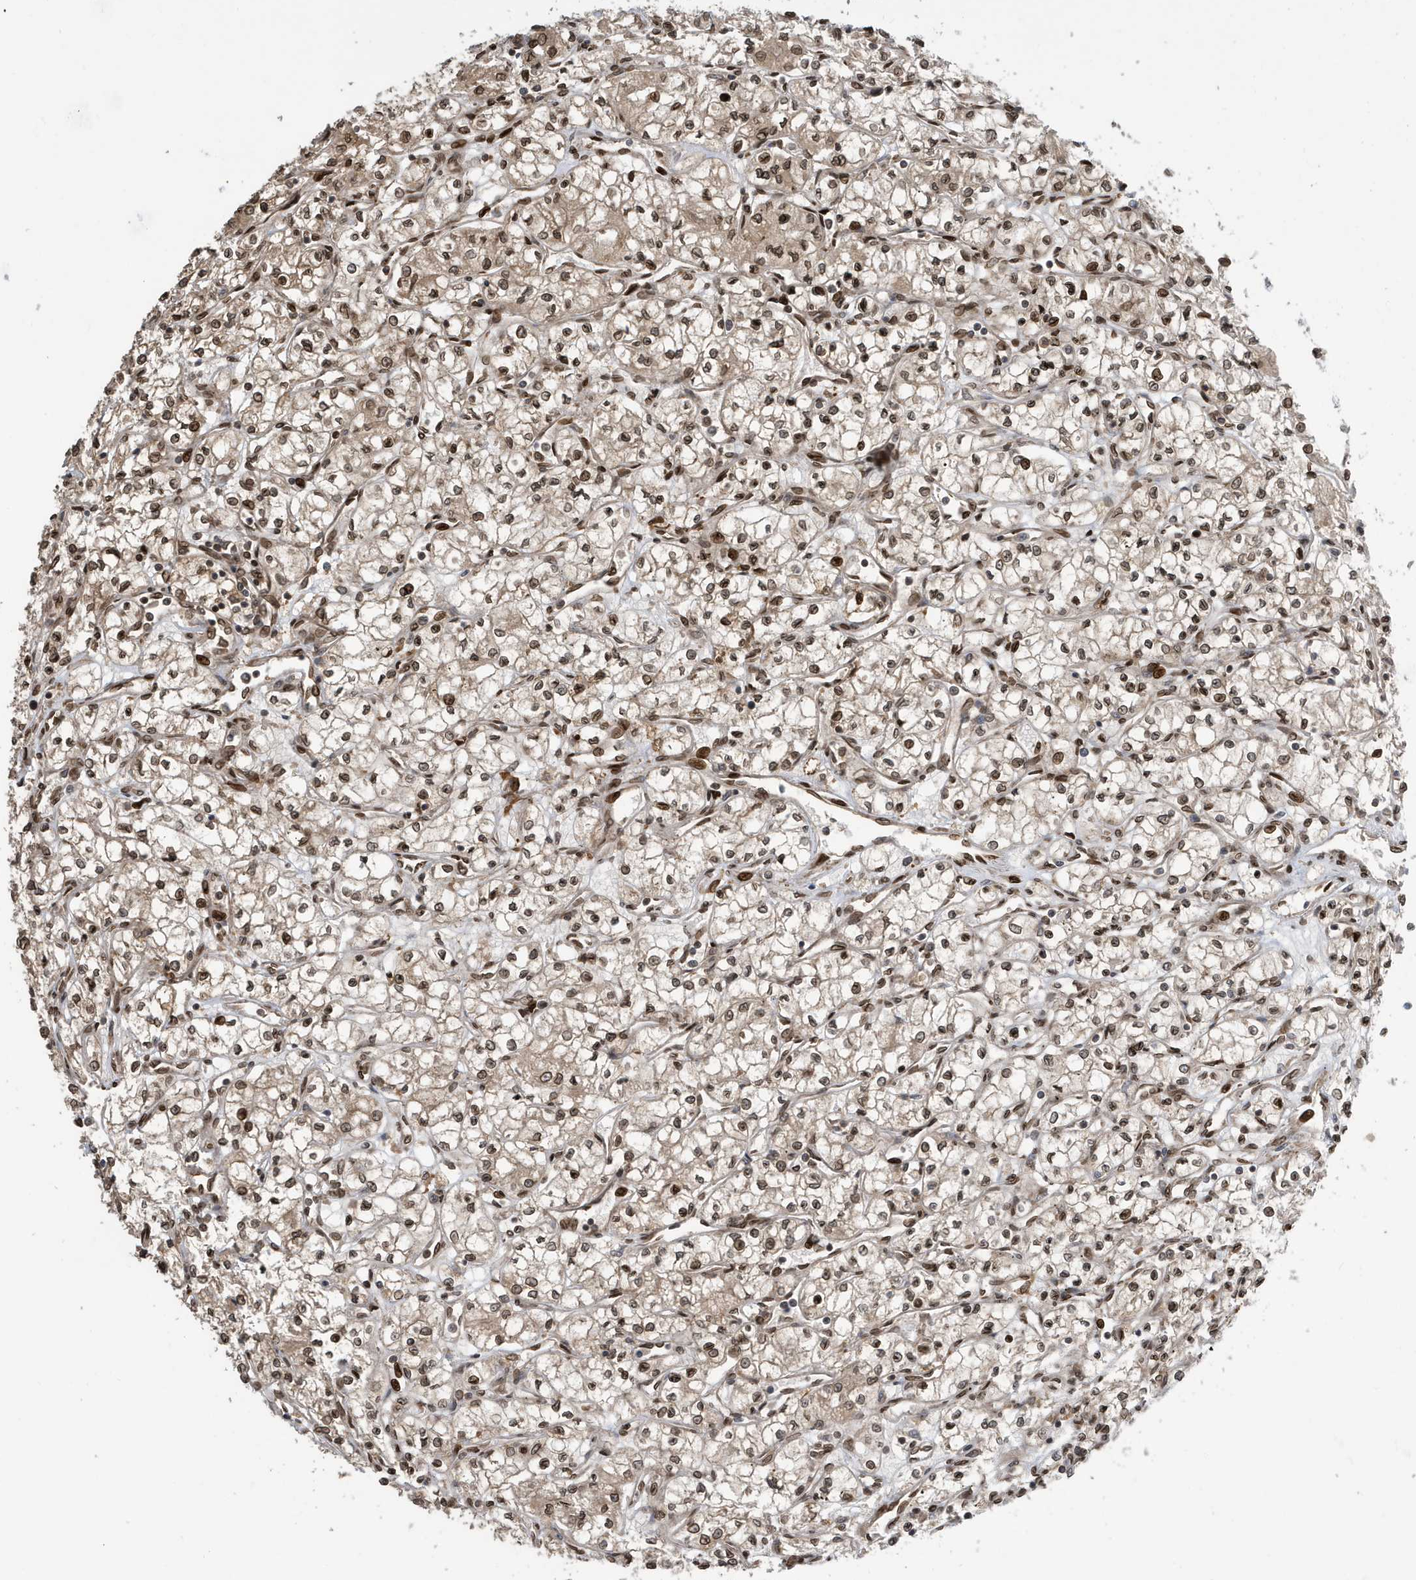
{"staining": {"intensity": "moderate", "quantity": ">75%", "location": "nuclear"}, "tissue": "renal cancer", "cell_type": "Tumor cells", "image_type": "cancer", "snomed": [{"axis": "morphology", "description": "Adenocarcinoma, NOS"}, {"axis": "topography", "description": "Kidney"}], "caption": "Human renal adenocarcinoma stained with a protein marker reveals moderate staining in tumor cells.", "gene": "DUSP18", "patient": {"sex": "male", "age": 59}}